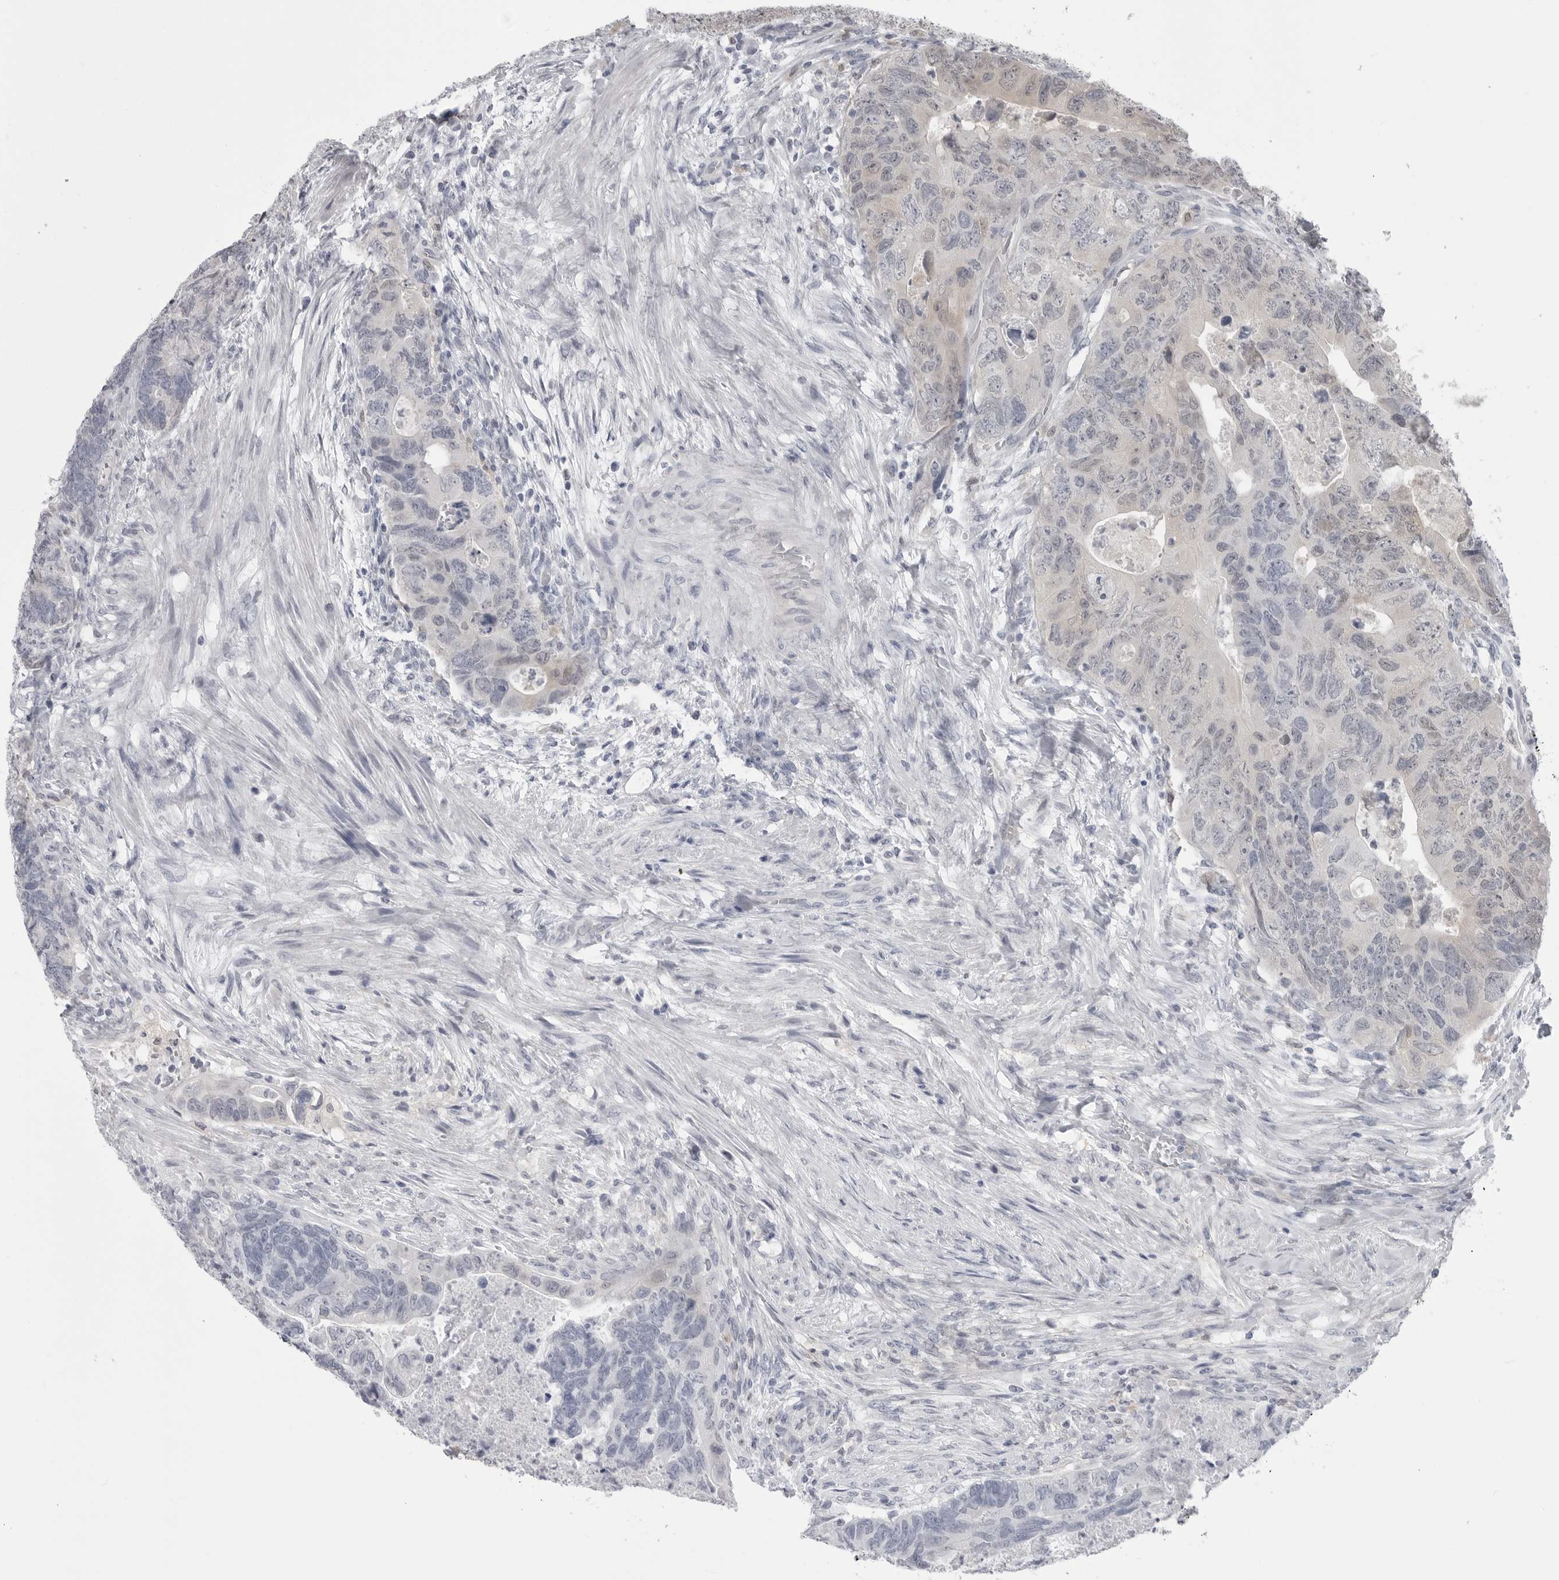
{"staining": {"intensity": "negative", "quantity": "none", "location": "none"}, "tissue": "colorectal cancer", "cell_type": "Tumor cells", "image_type": "cancer", "snomed": [{"axis": "morphology", "description": "Adenocarcinoma, NOS"}, {"axis": "topography", "description": "Rectum"}], "caption": "Immunohistochemistry image of adenocarcinoma (colorectal) stained for a protein (brown), which exhibits no positivity in tumor cells.", "gene": "PNPO", "patient": {"sex": "male", "age": 63}}